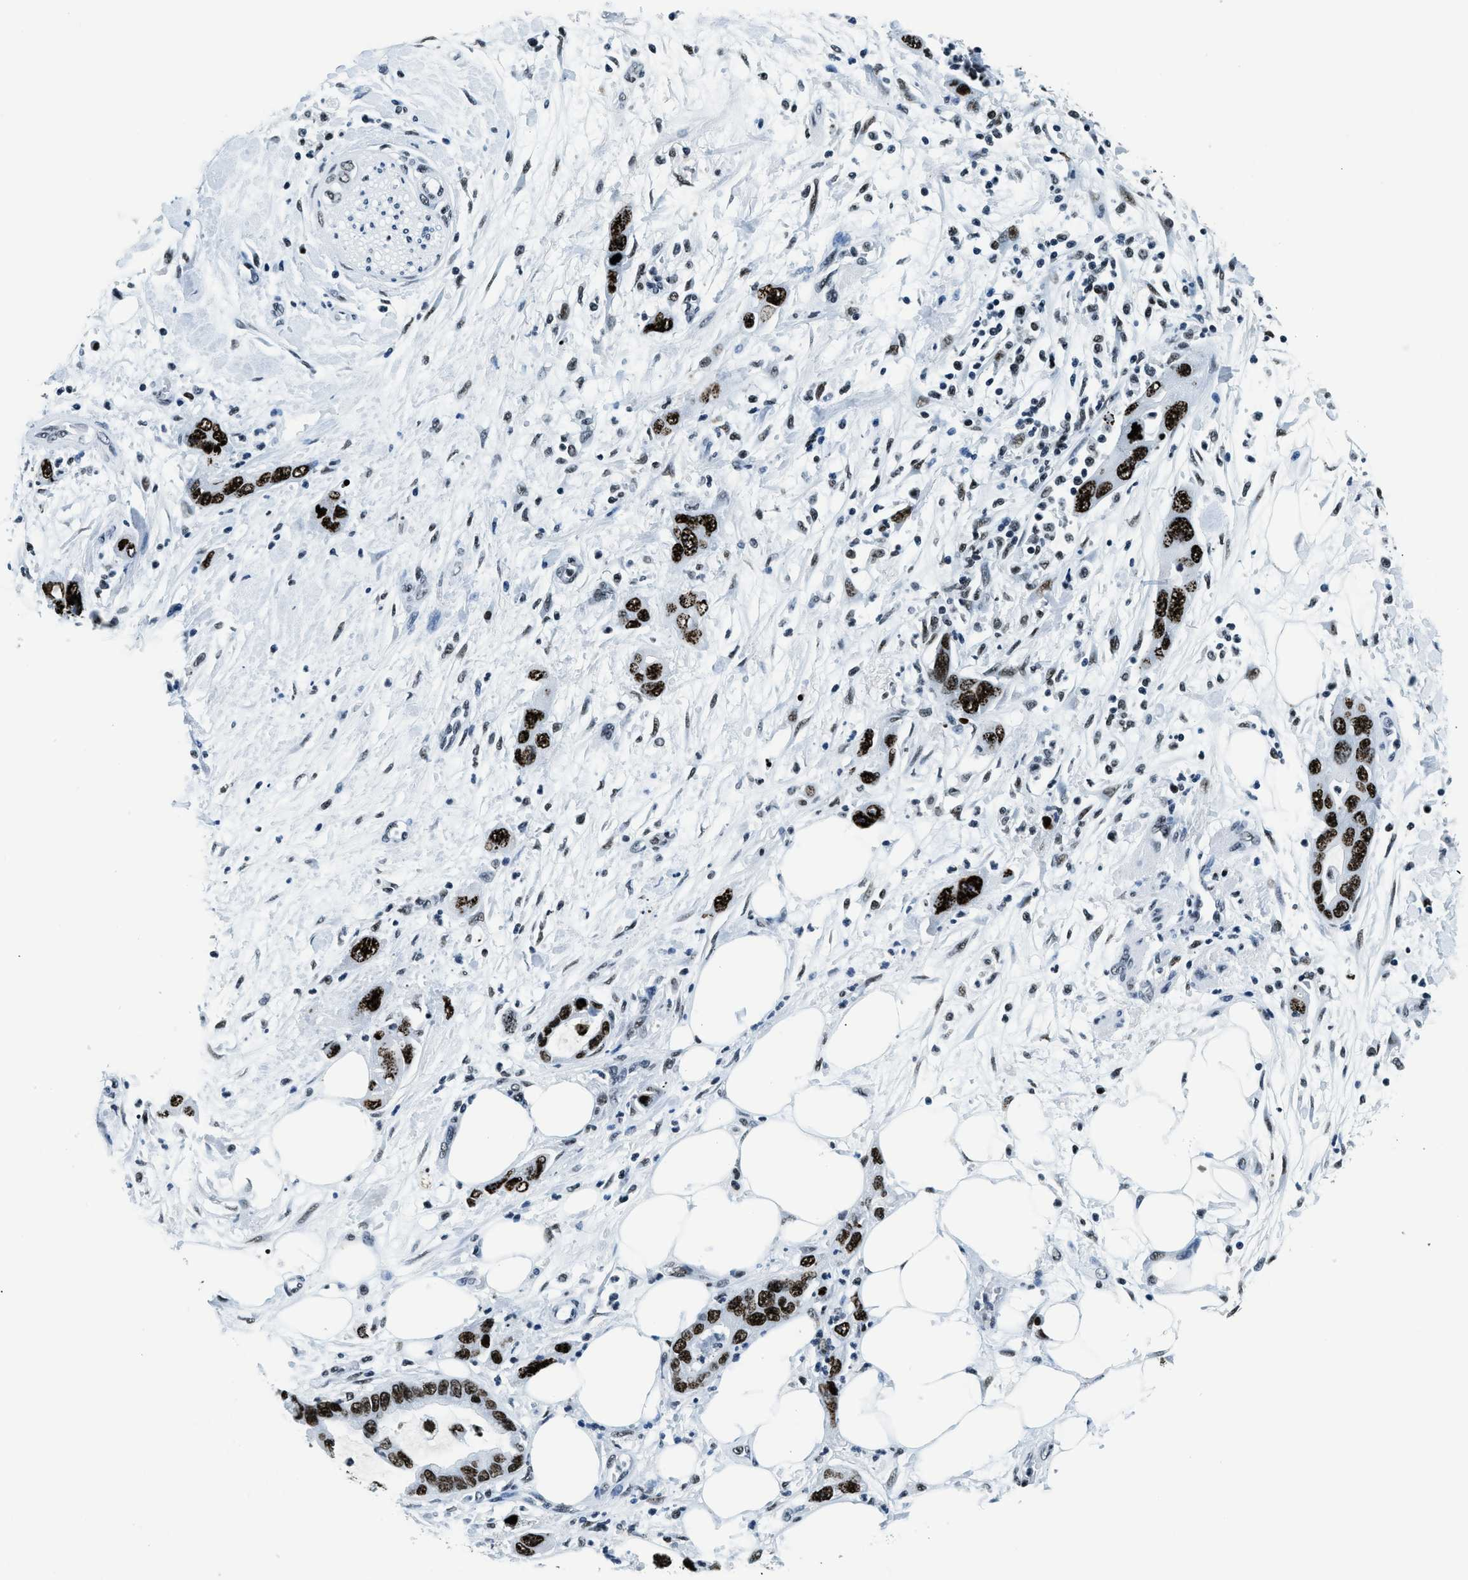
{"staining": {"intensity": "strong", "quantity": ">75%", "location": "nuclear"}, "tissue": "pancreatic cancer", "cell_type": "Tumor cells", "image_type": "cancer", "snomed": [{"axis": "morphology", "description": "Normal tissue, NOS"}, {"axis": "morphology", "description": "Adenocarcinoma, NOS"}, {"axis": "topography", "description": "Pancreas"}], "caption": "The micrograph shows a brown stain indicating the presence of a protein in the nuclear of tumor cells in adenocarcinoma (pancreatic).", "gene": "TOP1", "patient": {"sex": "female", "age": 71}}